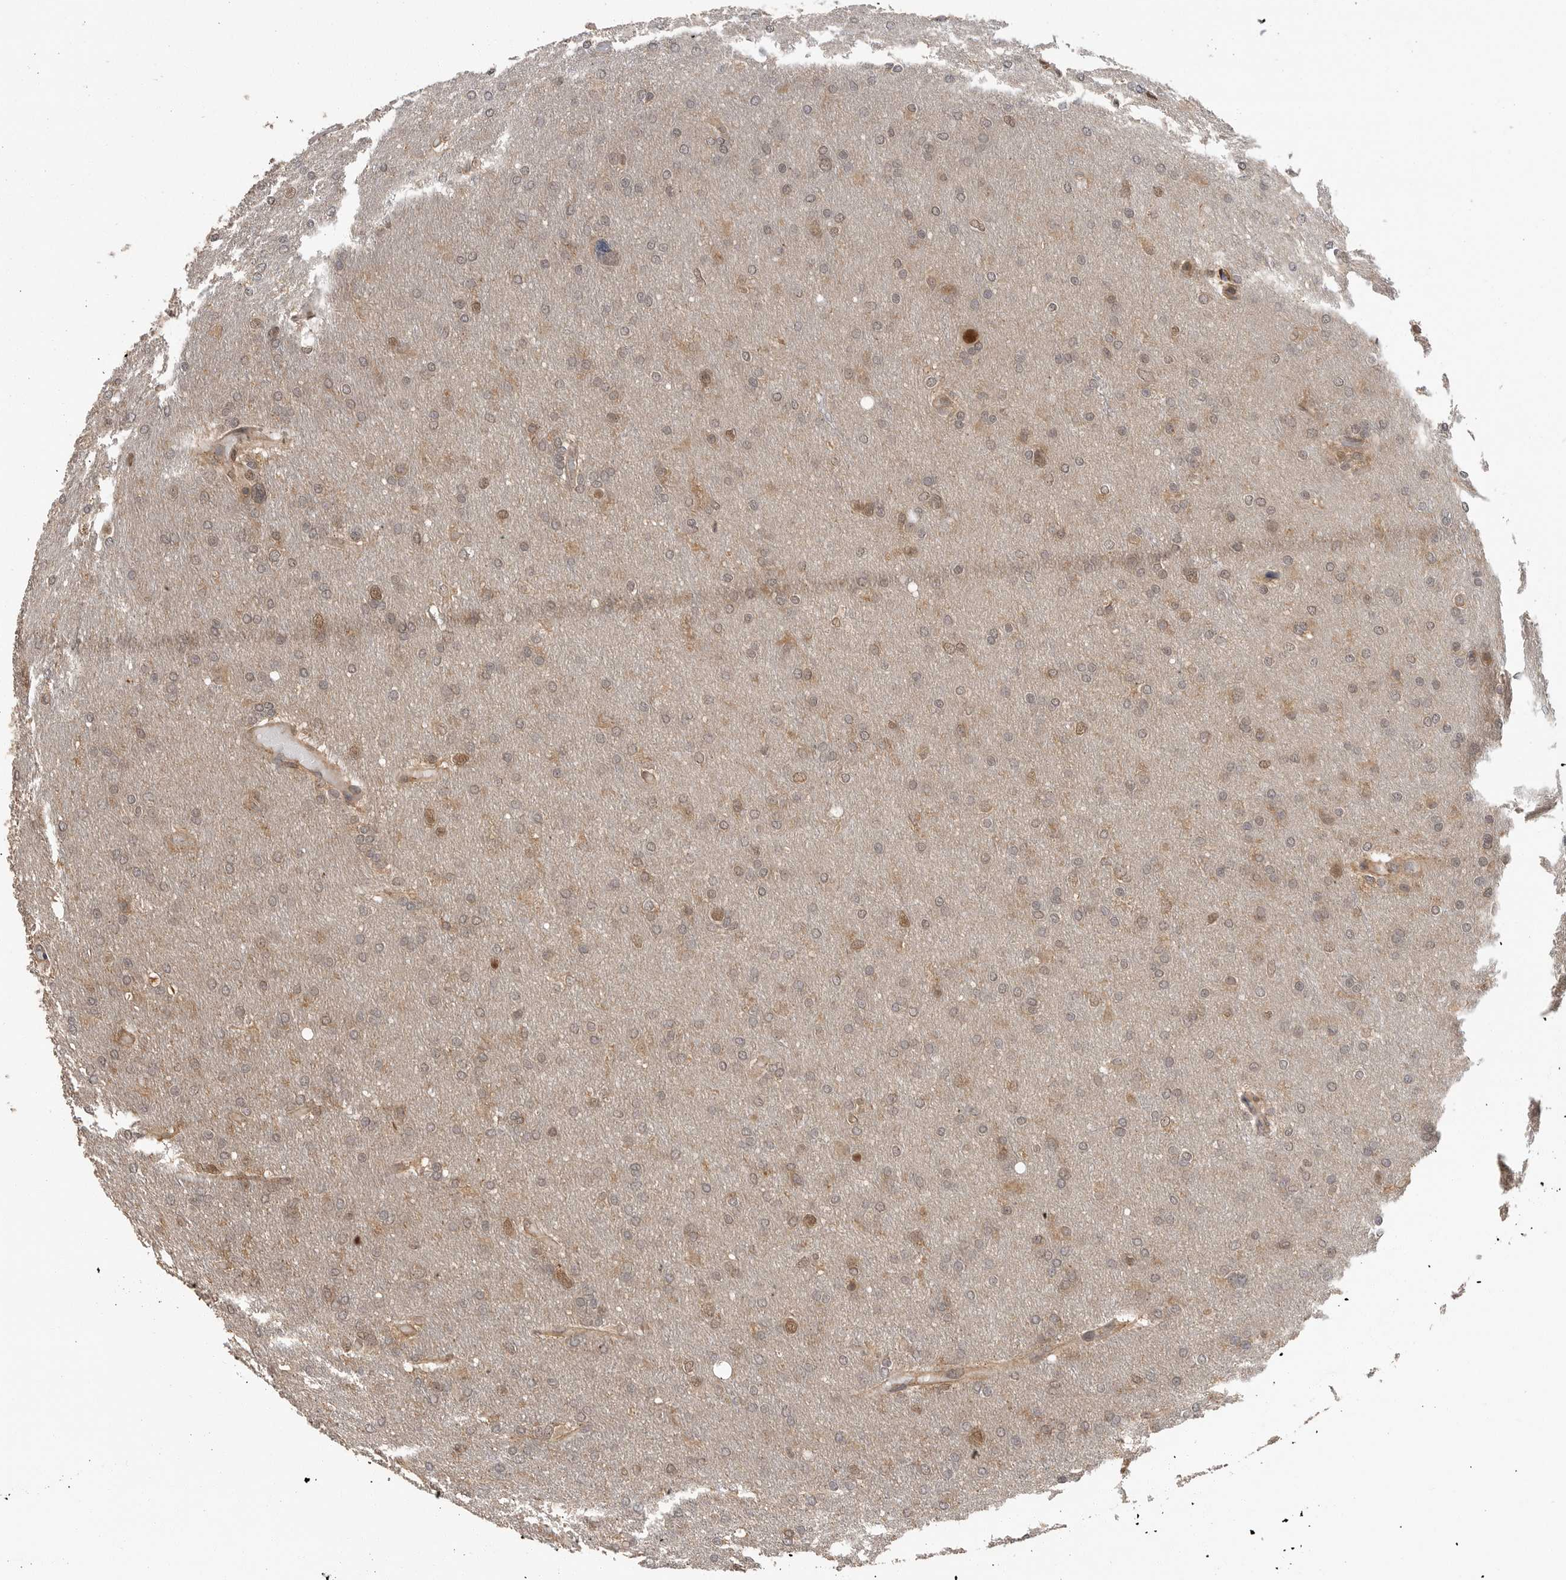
{"staining": {"intensity": "moderate", "quantity": "25%-75%", "location": "cytoplasmic/membranous,nuclear"}, "tissue": "glioma", "cell_type": "Tumor cells", "image_type": "cancer", "snomed": [{"axis": "morphology", "description": "Glioma, malignant, High grade"}, {"axis": "topography", "description": "Cerebral cortex"}], "caption": "This photomicrograph exhibits IHC staining of human glioma, with medium moderate cytoplasmic/membranous and nuclear staining in about 25%-75% of tumor cells.", "gene": "ERN1", "patient": {"sex": "female", "age": 36}}